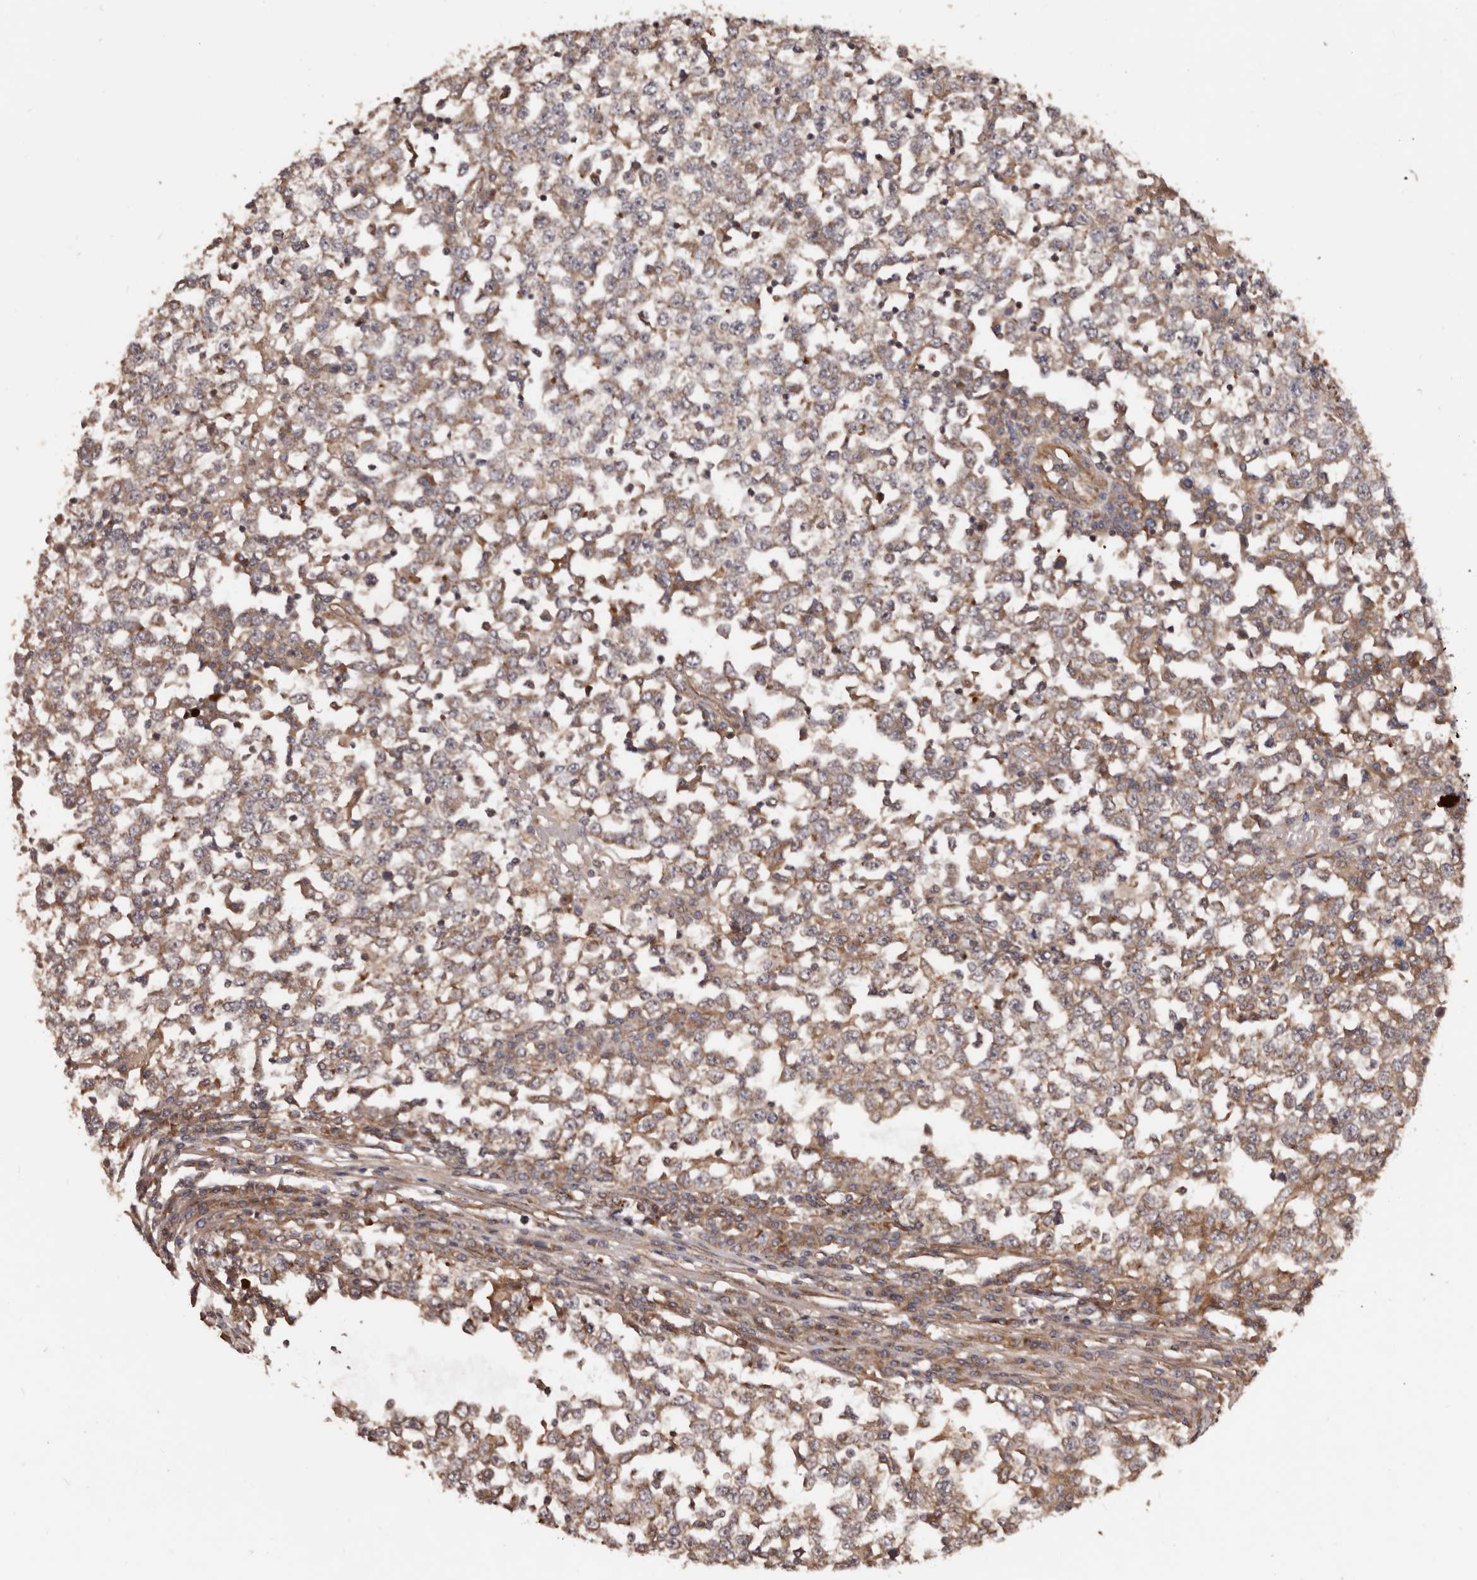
{"staining": {"intensity": "moderate", "quantity": ">75%", "location": "cytoplasmic/membranous"}, "tissue": "testis cancer", "cell_type": "Tumor cells", "image_type": "cancer", "snomed": [{"axis": "morphology", "description": "Seminoma, NOS"}, {"axis": "topography", "description": "Testis"}], "caption": "The micrograph shows staining of seminoma (testis), revealing moderate cytoplasmic/membranous protein positivity (brown color) within tumor cells.", "gene": "GTPBP1", "patient": {"sex": "male", "age": 65}}